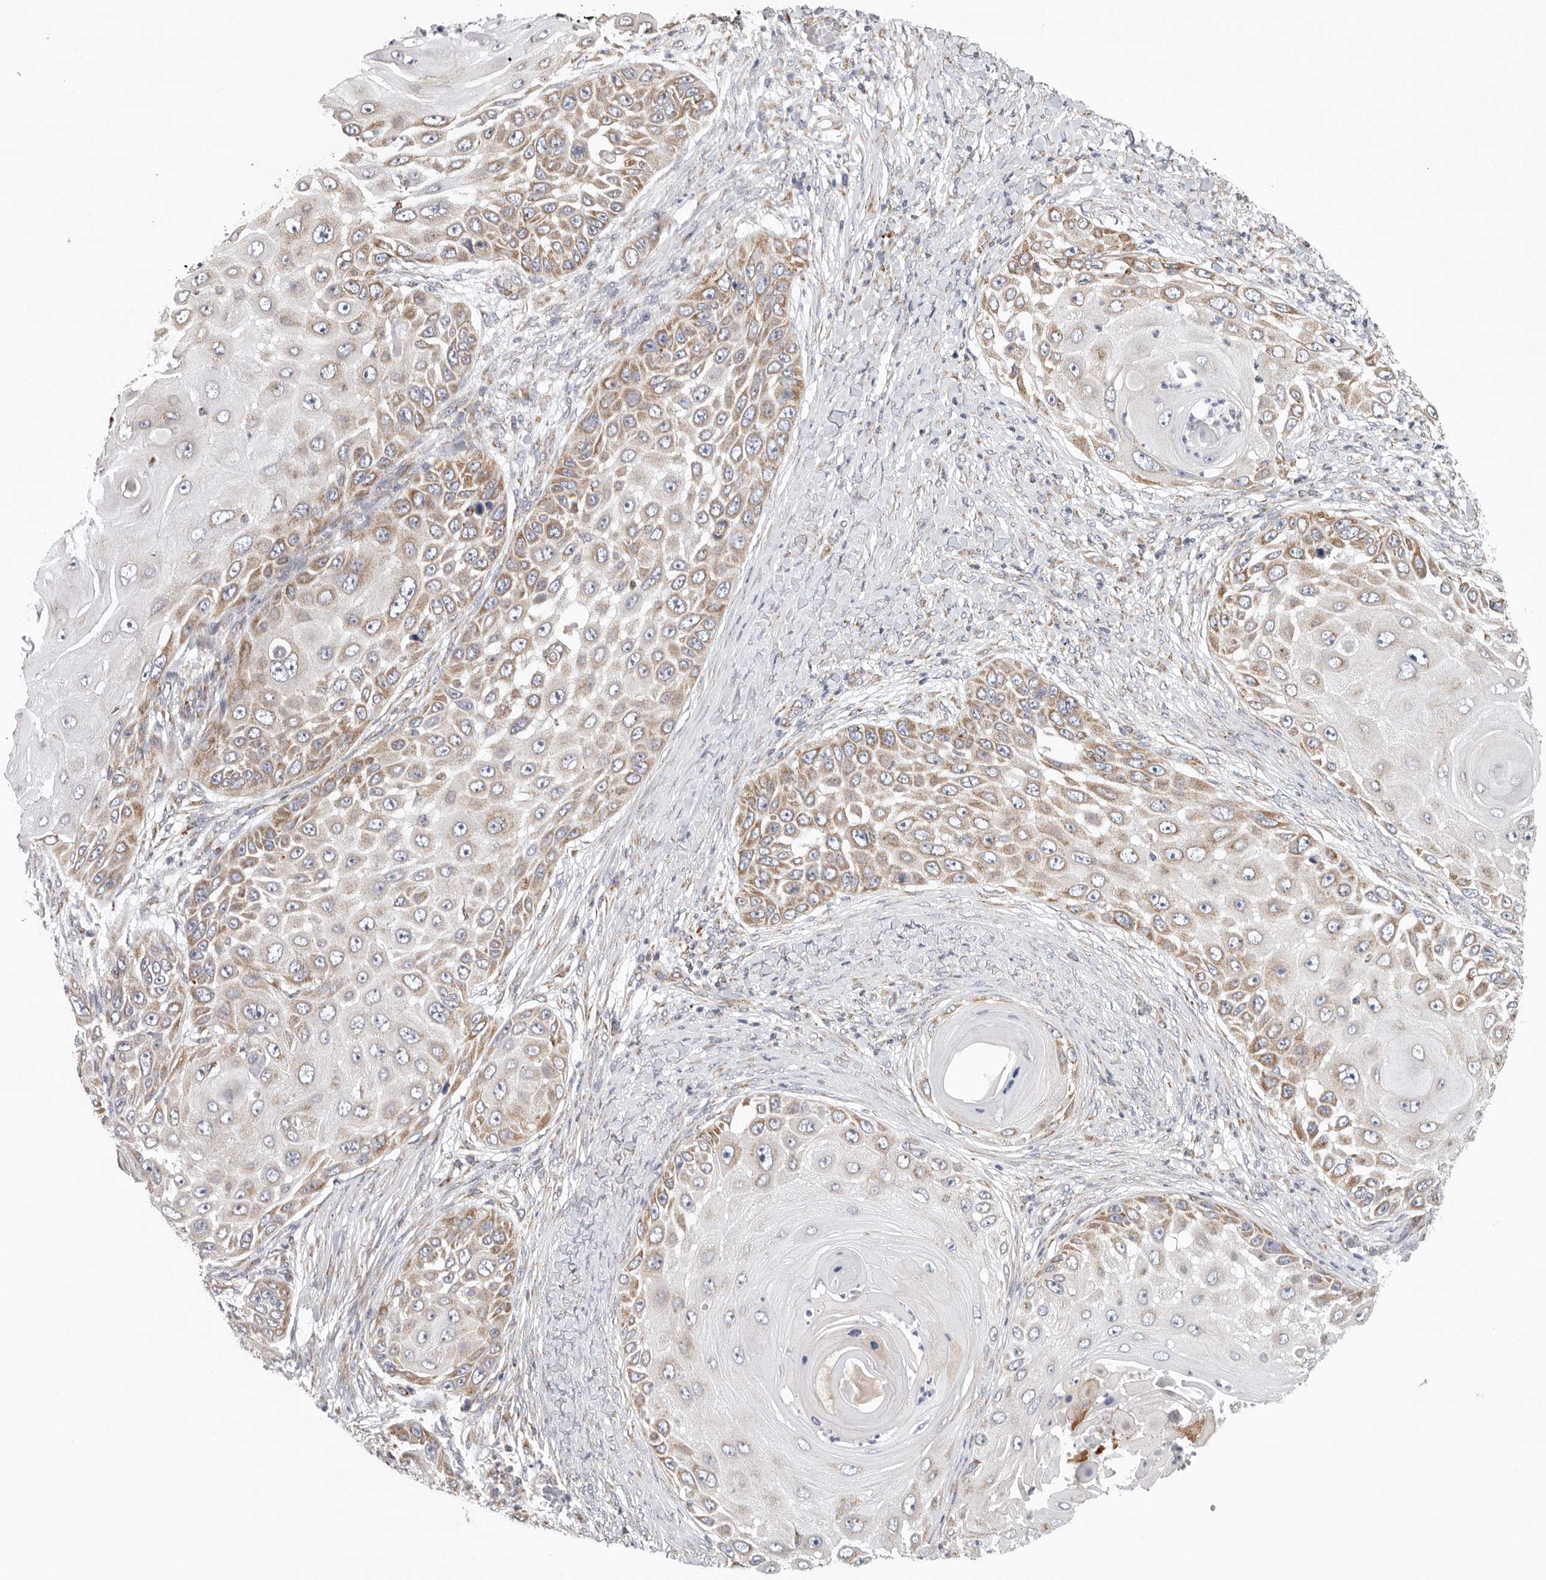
{"staining": {"intensity": "moderate", "quantity": "25%-75%", "location": "cytoplasmic/membranous"}, "tissue": "skin cancer", "cell_type": "Tumor cells", "image_type": "cancer", "snomed": [{"axis": "morphology", "description": "Squamous cell carcinoma, NOS"}, {"axis": "topography", "description": "Skin"}], "caption": "Immunohistochemistry image of skin squamous cell carcinoma stained for a protein (brown), which shows medium levels of moderate cytoplasmic/membranous expression in about 25%-75% of tumor cells.", "gene": "FKBP8", "patient": {"sex": "female", "age": 44}}